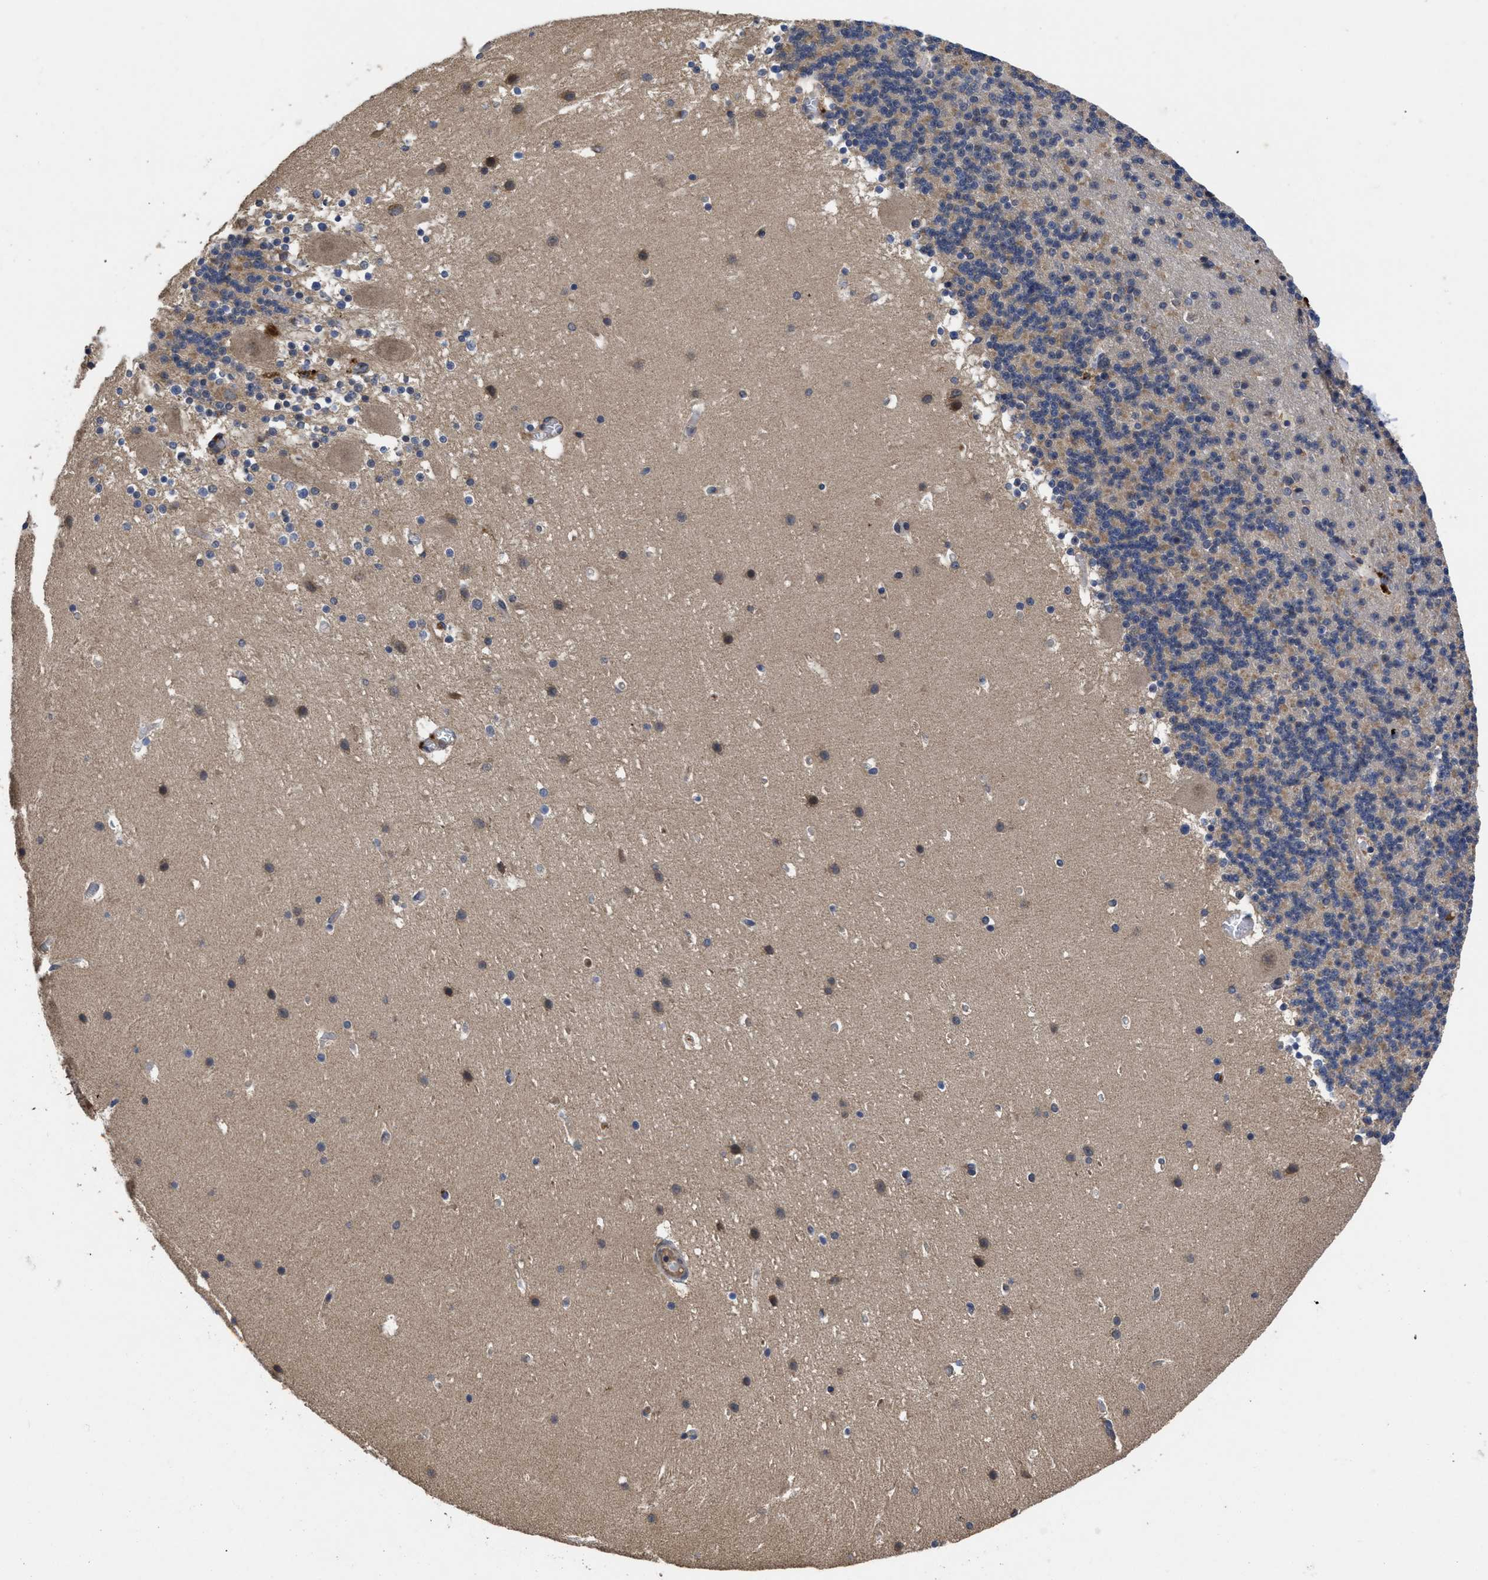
{"staining": {"intensity": "weak", "quantity": "25%-75%", "location": "cytoplasmic/membranous"}, "tissue": "cerebellum", "cell_type": "Cells in granular layer", "image_type": "normal", "snomed": [{"axis": "morphology", "description": "Normal tissue, NOS"}, {"axis": "topography", "description": "Cerebellum"}], "caption": "Approximately 25%-75% of cells in granular layer in benign cerebellum demonstrate weak cytoplasmic/membranous protein positivity as visualized by brown immunohistochemical staining.", "gene": "LRRC3", "patient": {"sex": "male", "age": 45}}